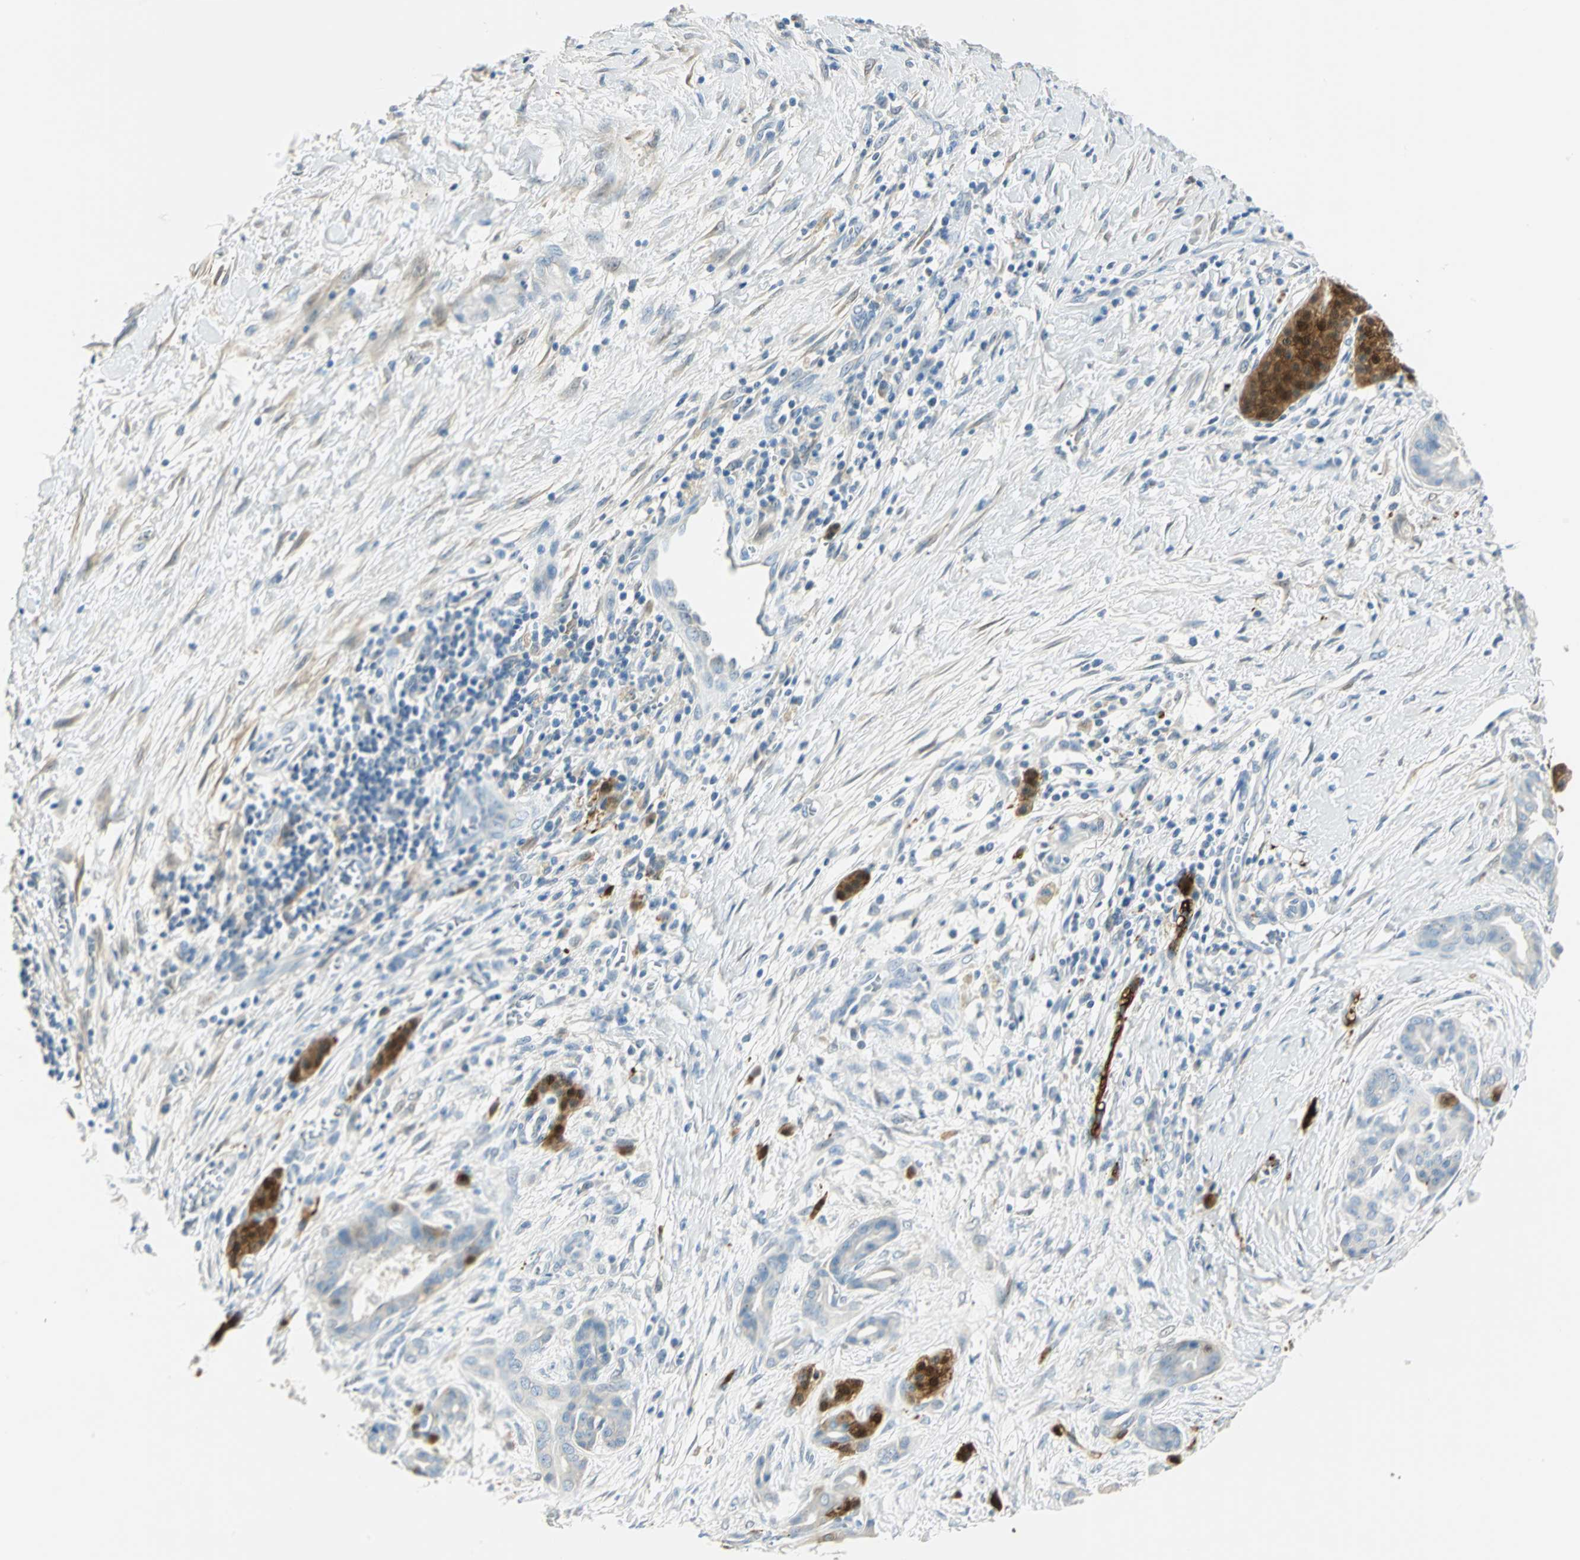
{"staining": {"intensity": "strong", "quantity": "<25%", "location": "cytoplasmic/membranous,nuclear"}, "tissue": "pancreatic cancer", "cell_type": "Tumor cells", "image_type": "cancer", "snomed": [{"axis": "morphology", "description": "Adenocarcinoma, NOS"}, {"axis": "topography", "description": "Pancreas"}], "caption": "Immunohistochemical staining of human pancreatic adenocarcinoma exhibits medium levels of strong cytoplasmic/membranous and nuclear positivity in about <25% of tumor cells.", "gene": "UCHL1", "patient": {"sex": "male", "age": 59}}